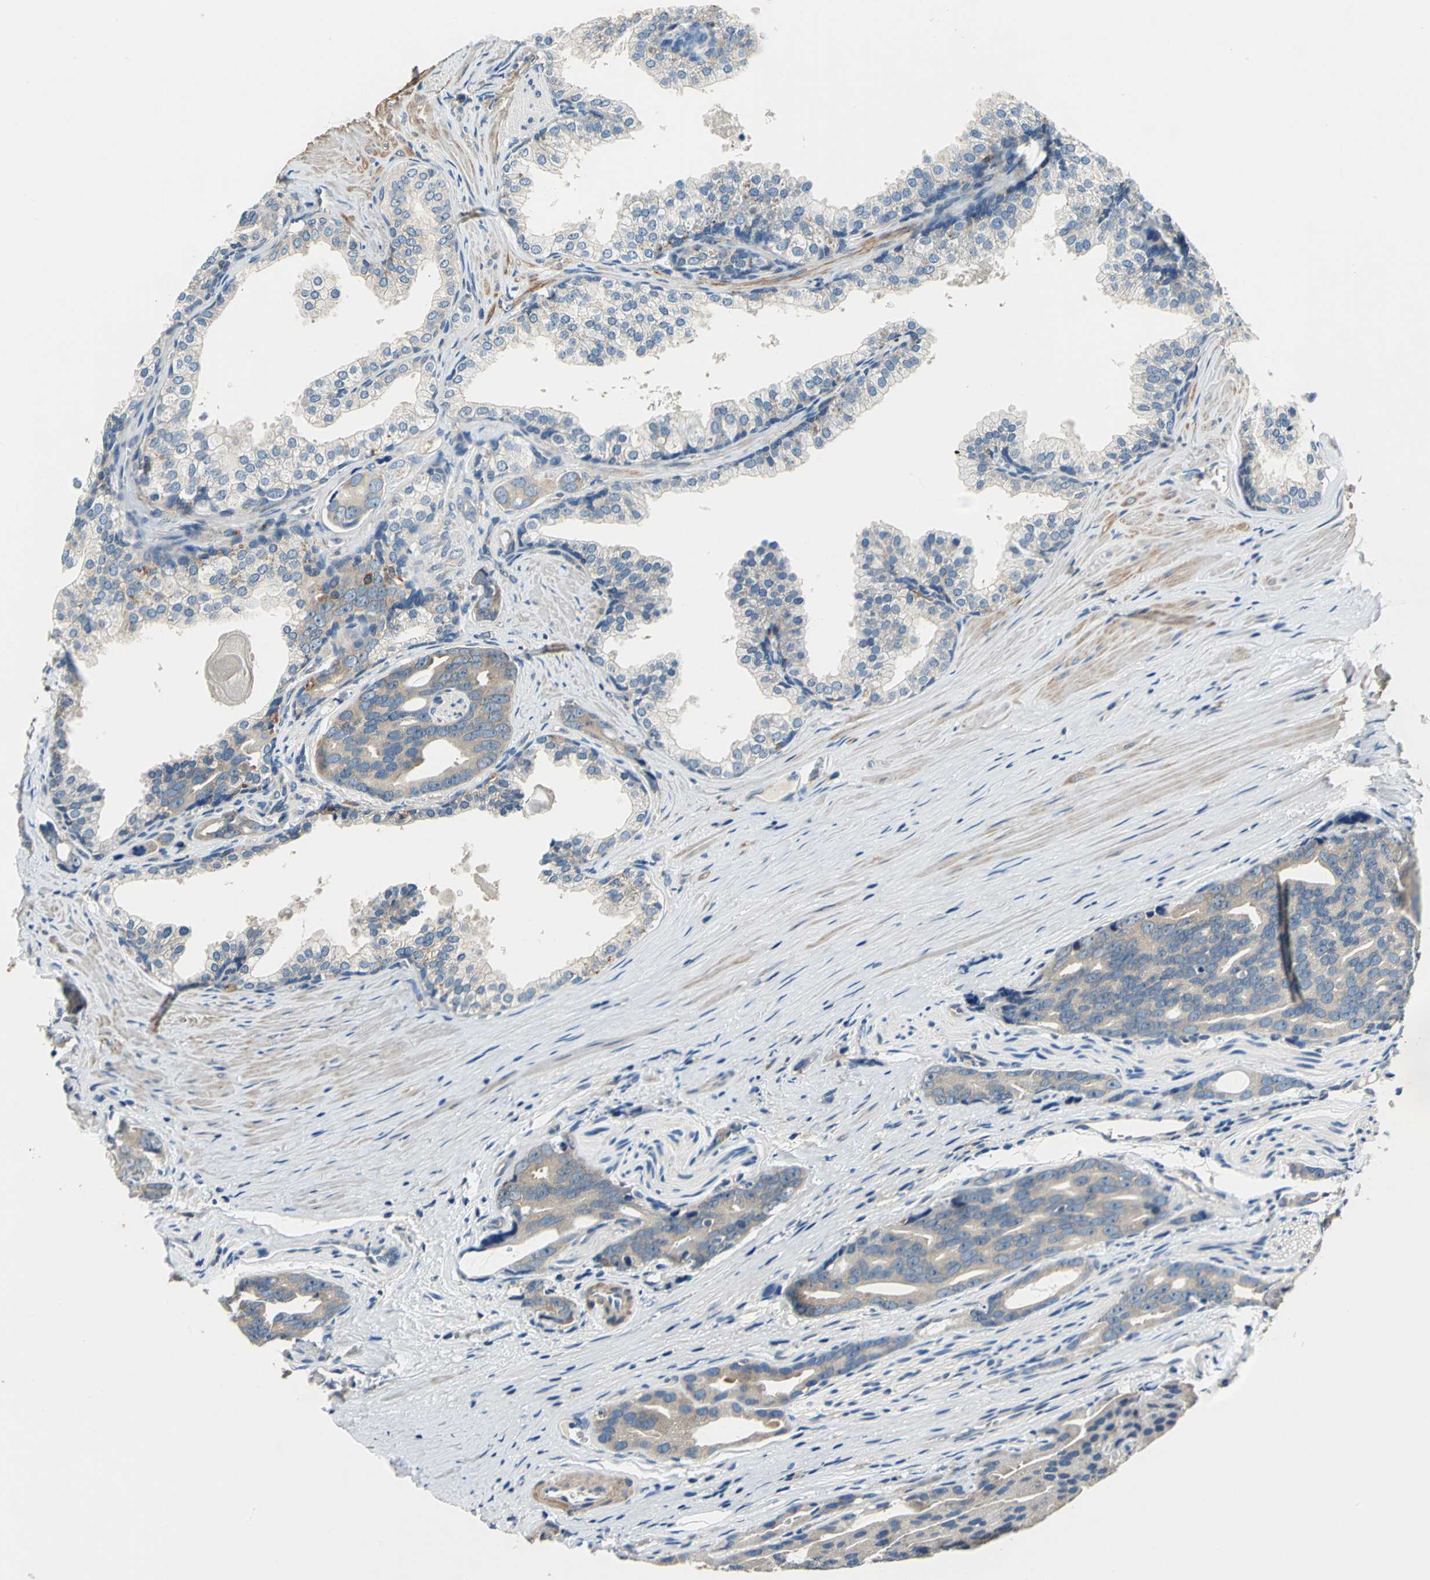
{"staining": {"intensity": "weak", "quantity": ">75%", "location": "cytoplasmic/membranous"}, "tissue": "prostate cancer", "cell_type": "Tumor cells", "image_type": "cancer", "snomed": [{"axis": "morphology", "description": "Adenocarcinoma, Medium grade"}, {"axis": "topography", "description": "Prostate"}], "caption": "The photomicrograph displays immunohistochemical staining of prostate cancer. There is weak cytoplasmic/membranous staining is appreciated in about >75% of tumor cells.", "gene": "DDX3Y", "patient": {"sex": "male", "age": 53}}